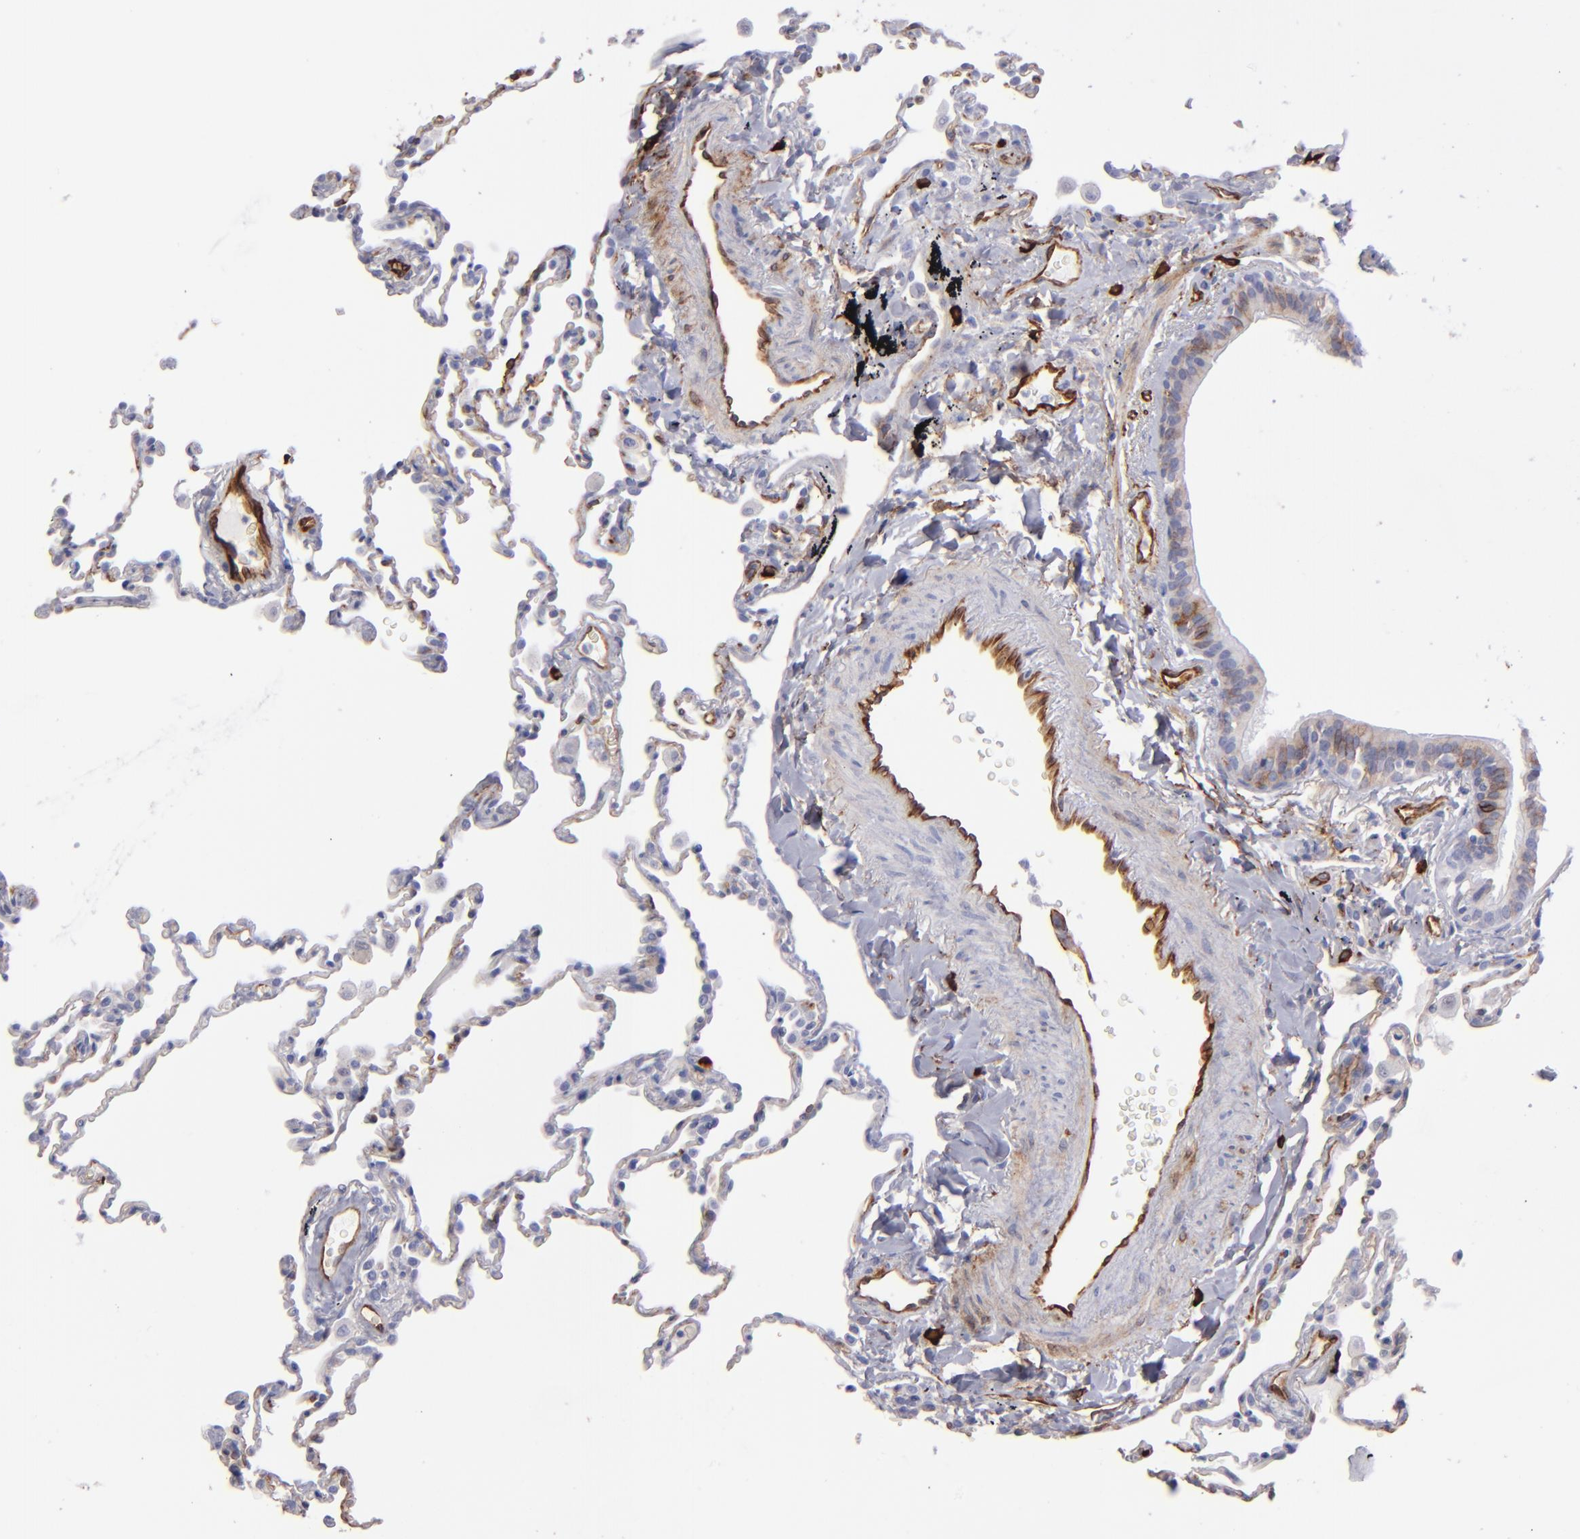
{"staining": {"intensity": "weak", "quantity": "<25%", "location": "cytoplasmic/membranous"}, "tissue": "lung", "cell_type": "Alveolar cells", "image_type": "normal", "snomed": [{"axis": "morphology", "description": "Normal tissue, NOS"}, {"axis": "topography", "description": "Lung"}], "caption": "Image shows no significant protein expression in alveolar cells of normal lung.", "gene": "AHNAK2", "patient": {"sex": "male", "age": 59}}